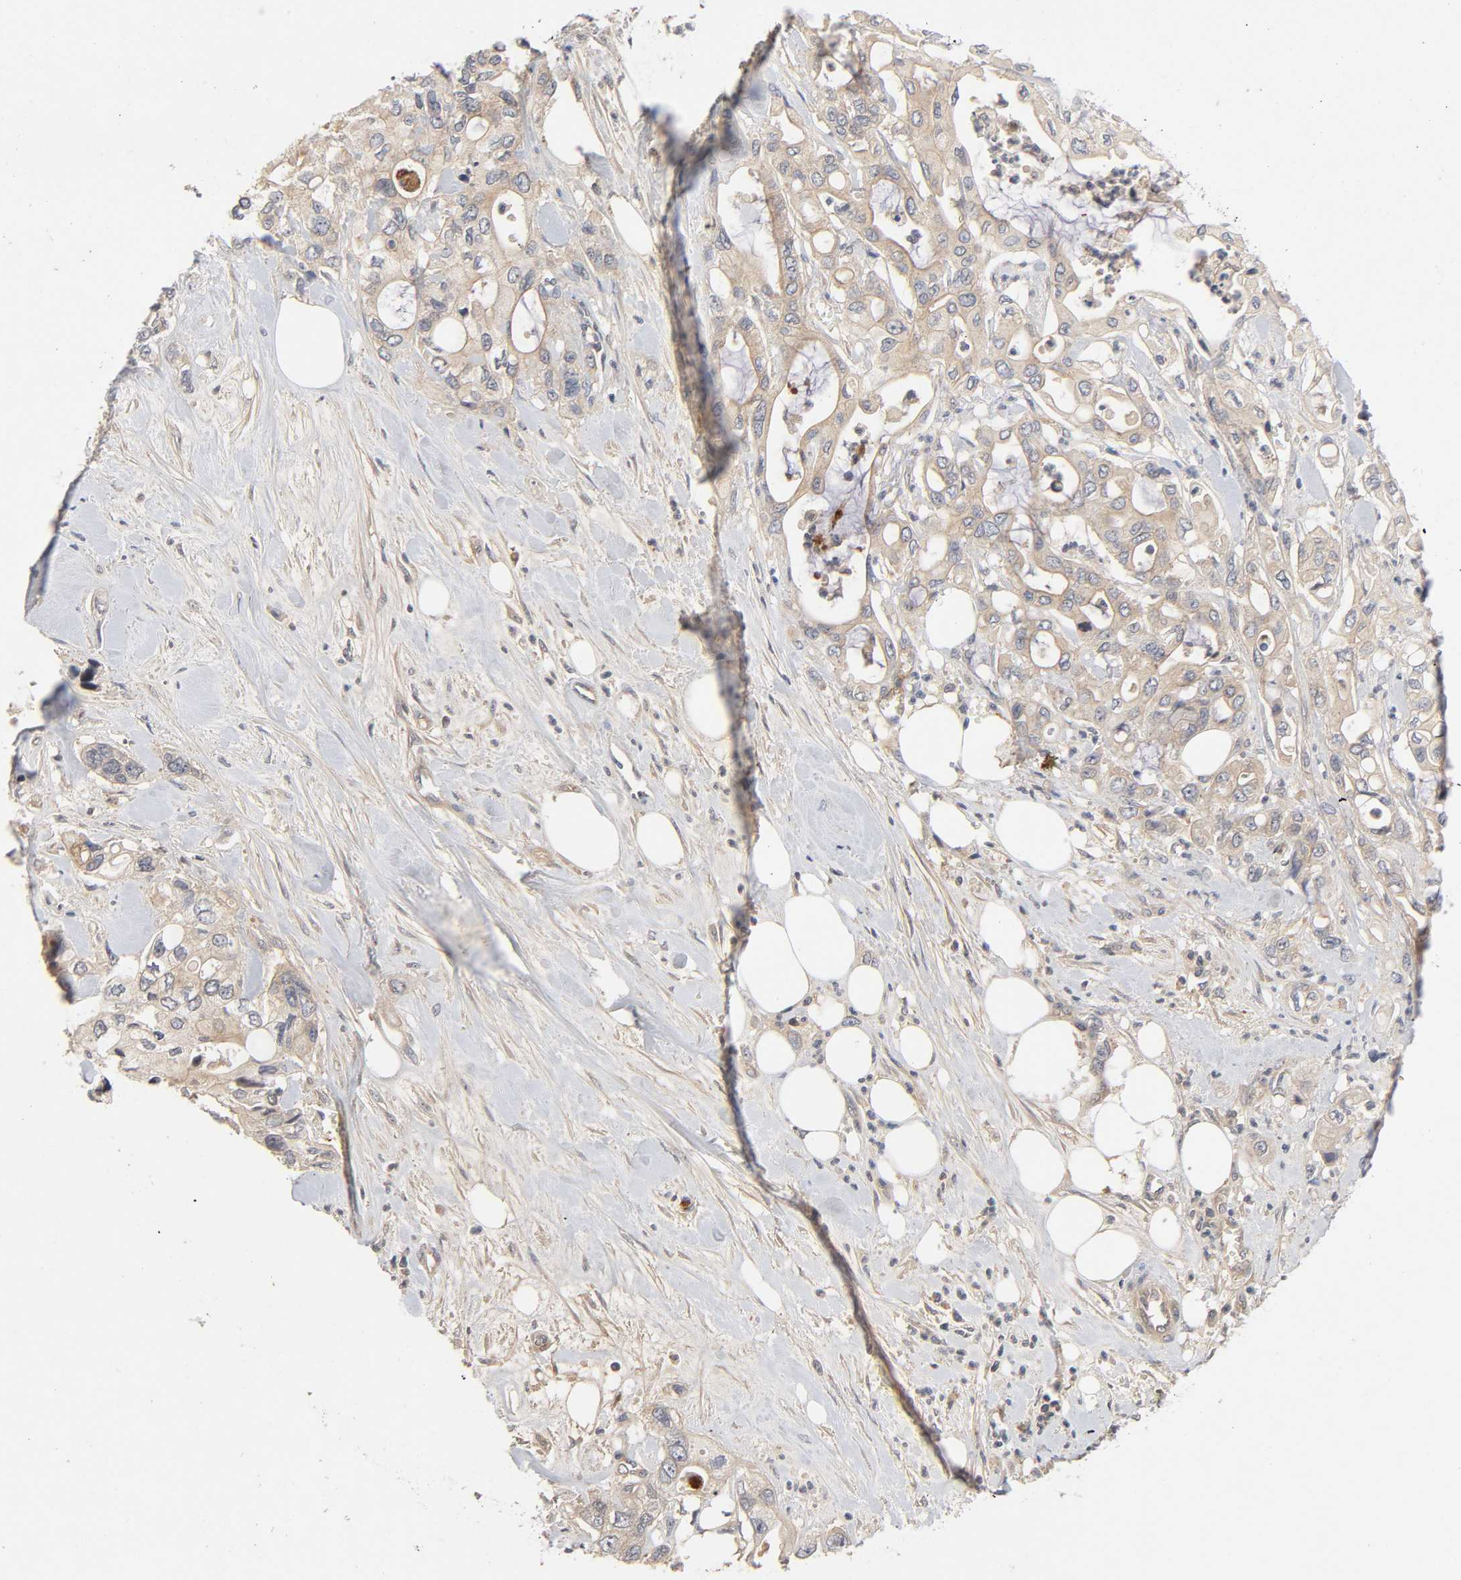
{"staining": {"intensity": "moderate", "quantity": ">75%", "location": "cytoplasmic/membranous"}, "tissue": "pancreatic cancer", "cell_type": "Tumor cells", "image_type": "cancer", "snomed": [{"axis": "morphology", "description": "Adenocarcinoma, NOS"}, {"axis": "topography", "description": "Pancreas"}], "caption": "Immunohistochemistry of adenocarcinoma (pancreatic) shows medium levels of moderate cytoplasmic/membranous positivity in about >75% of tumor cells. Using DAB (3,3'-diaminobenzidine) (brown) and hematoxylin (blue) stains, captured at high magnification using brightfield microscopy.", "gene": "CPB2", "patient": {"sex": "male", "age": 70}}